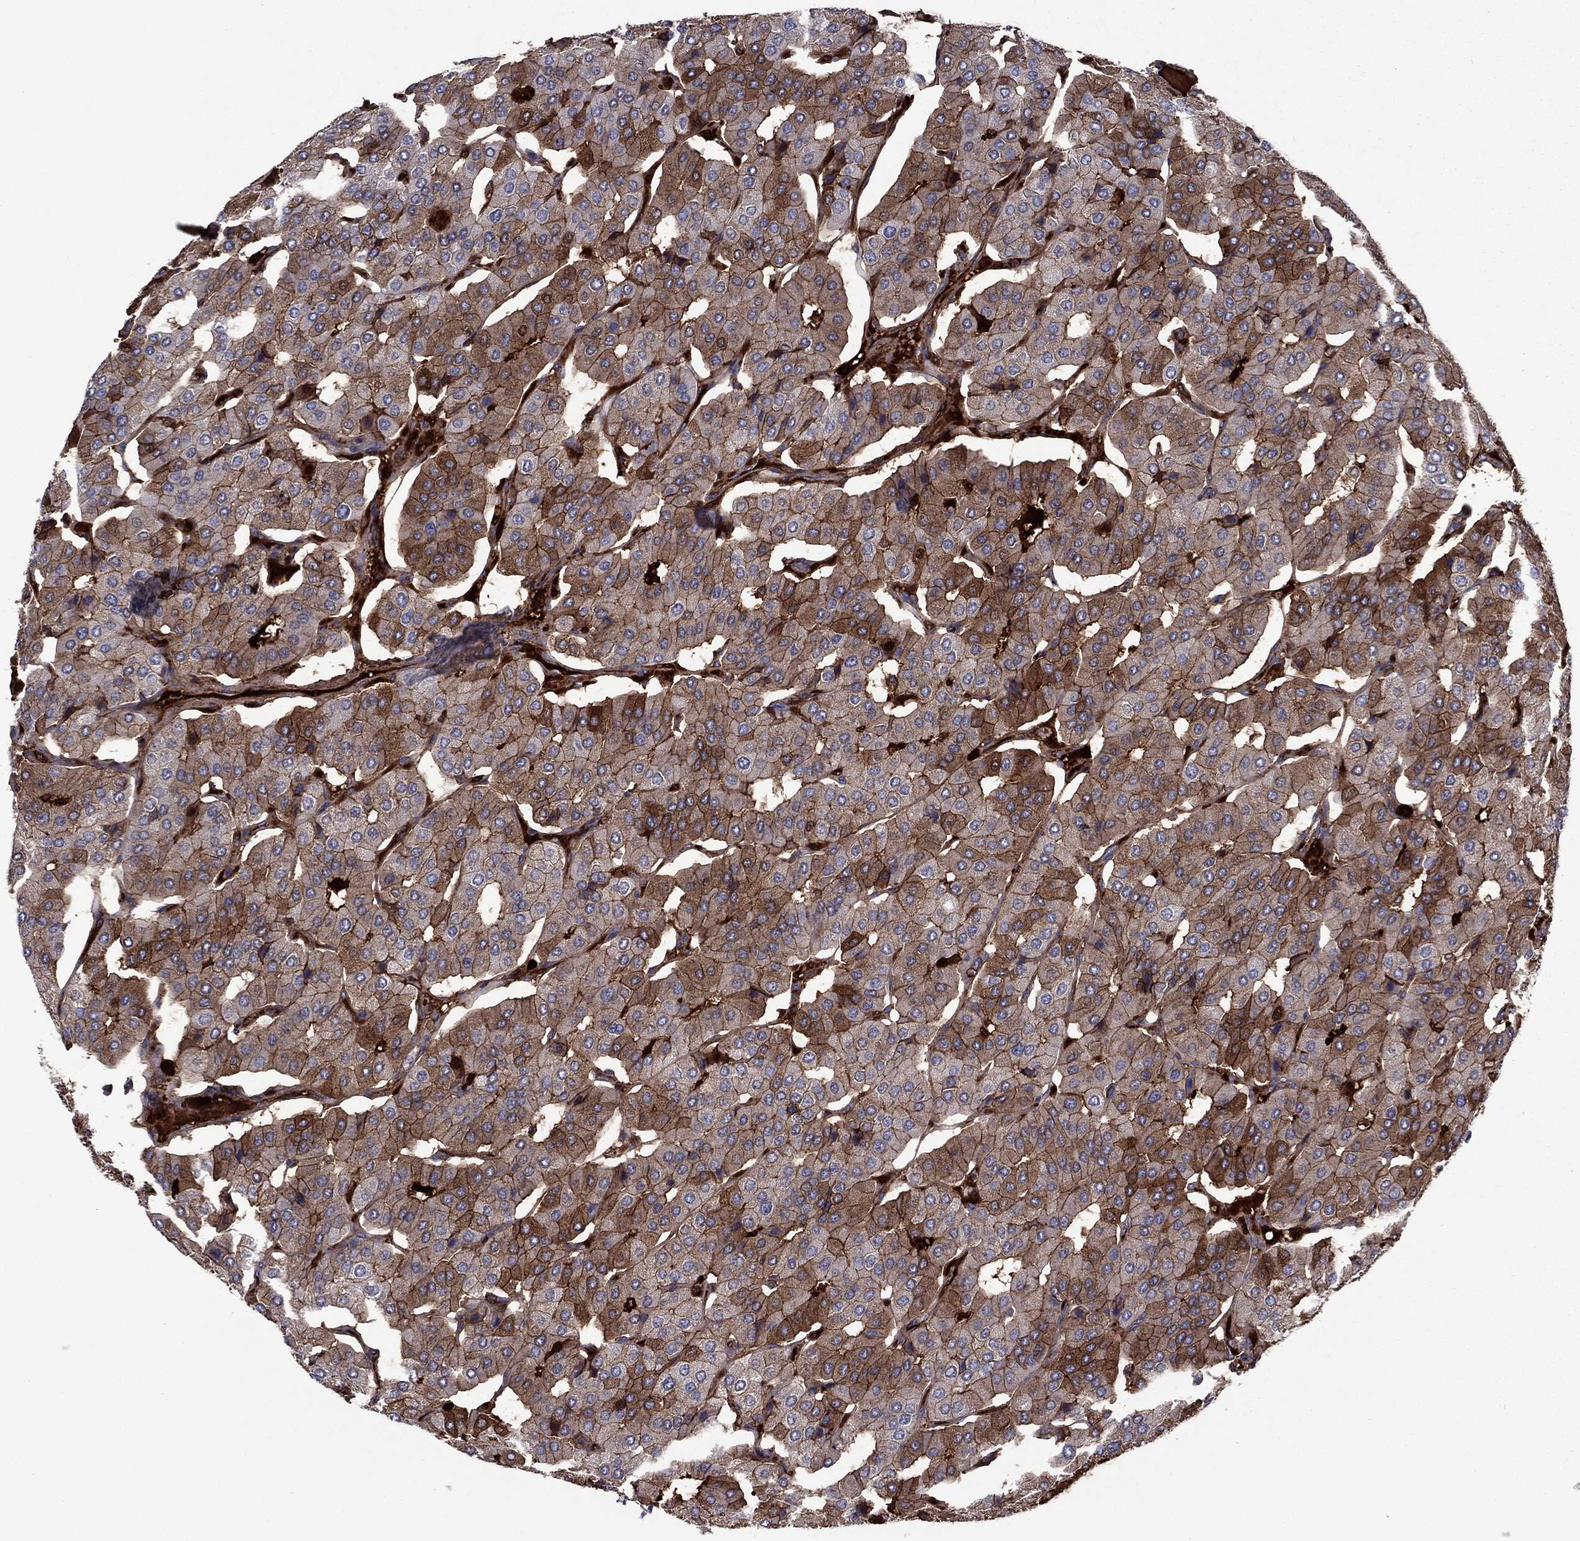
{"staining": {"intensity": "strong", "quantity": "<25%", "location": "cytoplasmic/membranous"}, "tissue": "parathyroid gland", "cell_type": "Glandular cells", "image_type": "normal", "snomed": [{"axis": "morphology", "description": "Normal tissue, NOS"}, {"axis": "morphology", "description": "Adenoma, NOS"}, {"axis": "topography", "description": "Parathyroid gland"}], "caption": "Protein staining reveals strong cytoplasmic/membranous expression in approximately <25% of glandular cells in normal parathyroid gland.", "gene": "HPX", "patient": {"sex": "female", "age": 86}}